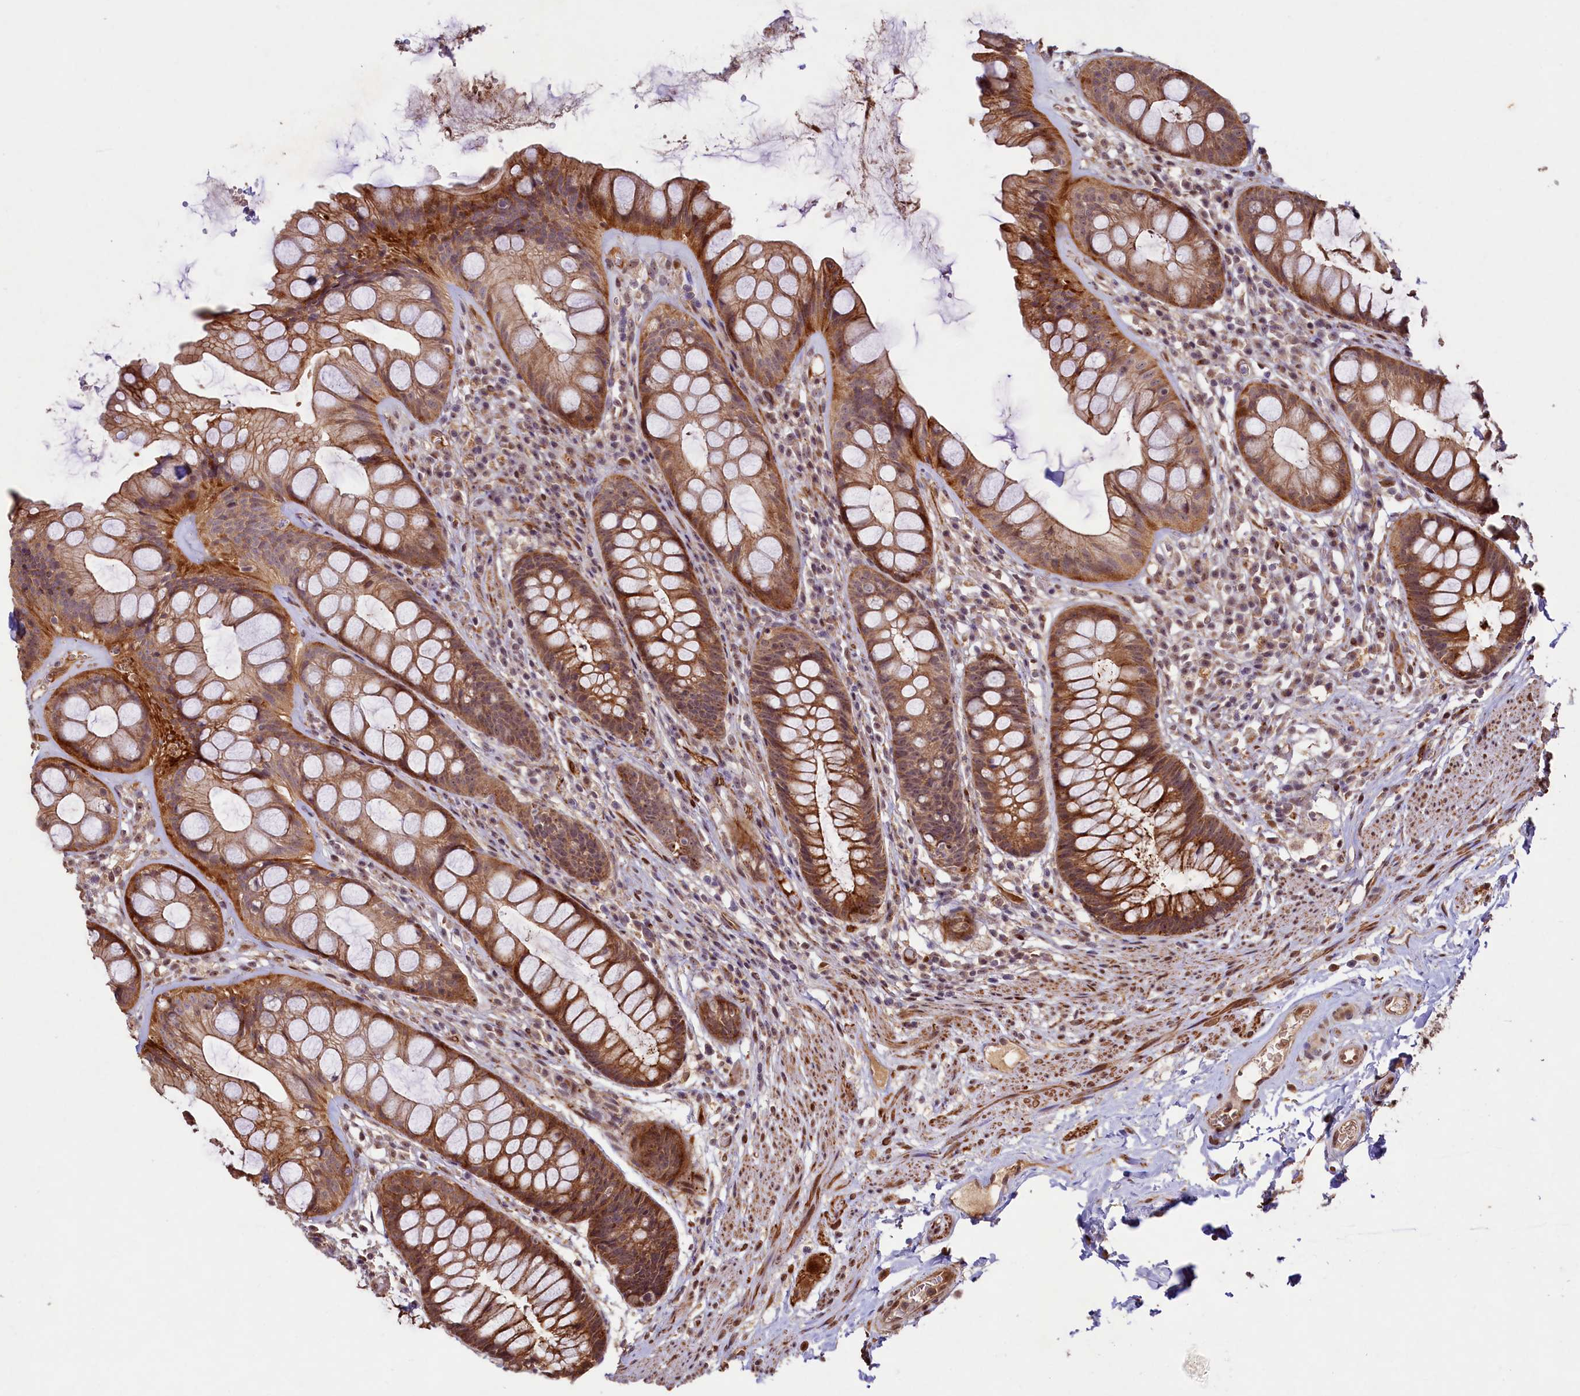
{"staining": {"intensity": "moderate", "quantity": ">75%", "location": "cytoplasmic/membranous,nuclear"}, "tissue": "rectum", "cell_type": "Glandular cells", "image_type": "normal", "snomed": [{"axis": "morphology", "description": "Normal tissue, NOS"}, {"axis": "topography", "description": "Rectum"}], "caption": "Glandular cells reveal medium levels of moderate cytoplasmic/membranous,nuclear positivity in approximately >75% of cells in benign human rectum.", "gene": "SHPRH", "patient": {"sex": "male", "age": 74}}